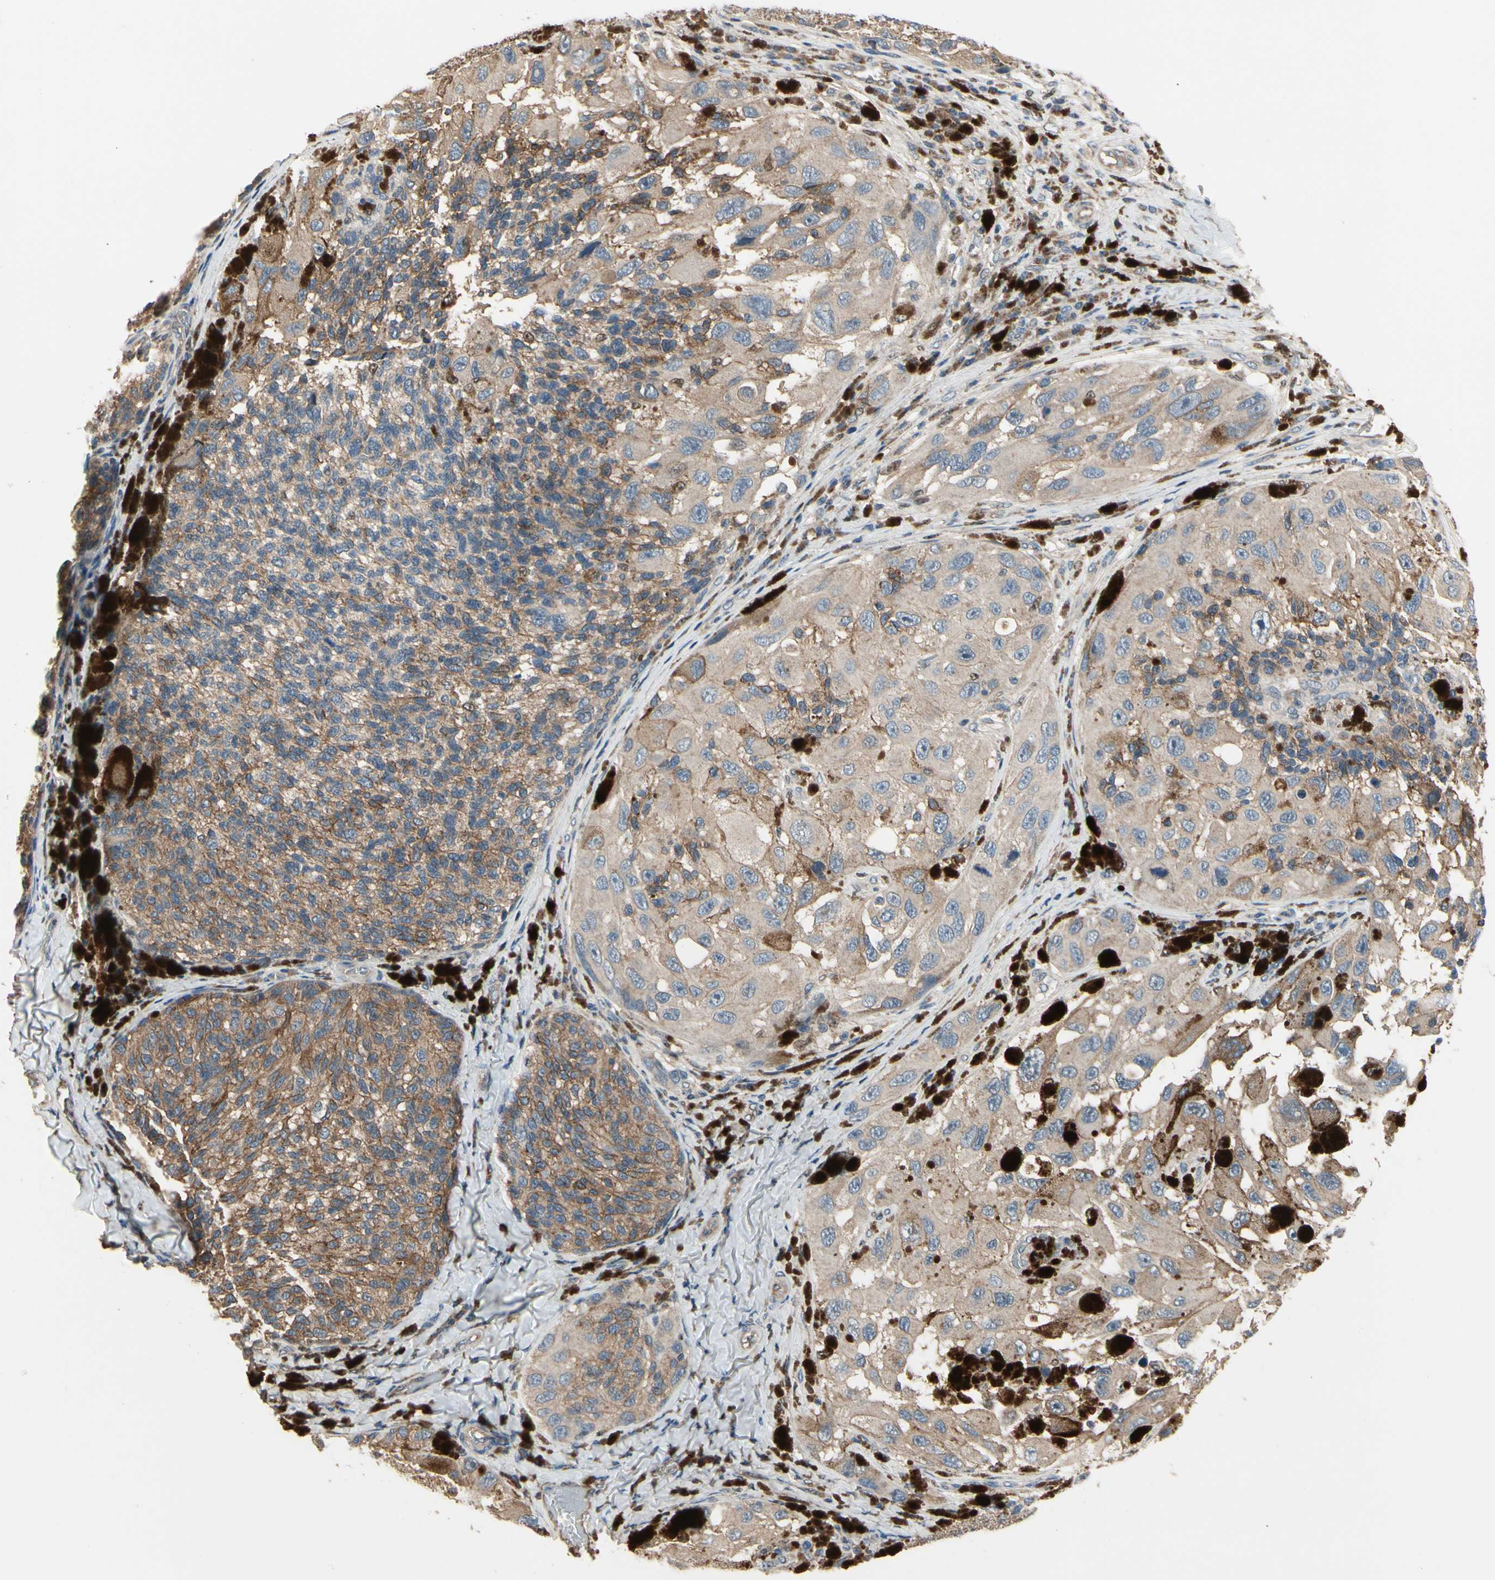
{"staining": {"intensity": "moderate", "quantity": "<25%", "location": "cytoplasmic/membranous"}, "tissue": "melanoma", "cell_type": "Tumor cells", "image_type": "cancer", "snomed": [{"axis": "morphology", "description": "Malignant melanoma, NOS"}, {"axis": "topography", "description": "Skin"}], "caption": "Melanoma stained with IHC displays moderate cytoplasmic/membranous positivity in about <25% of tumor cells.", "gene": "CGREF1", "patient": {"sex": "female", "age": 73}}